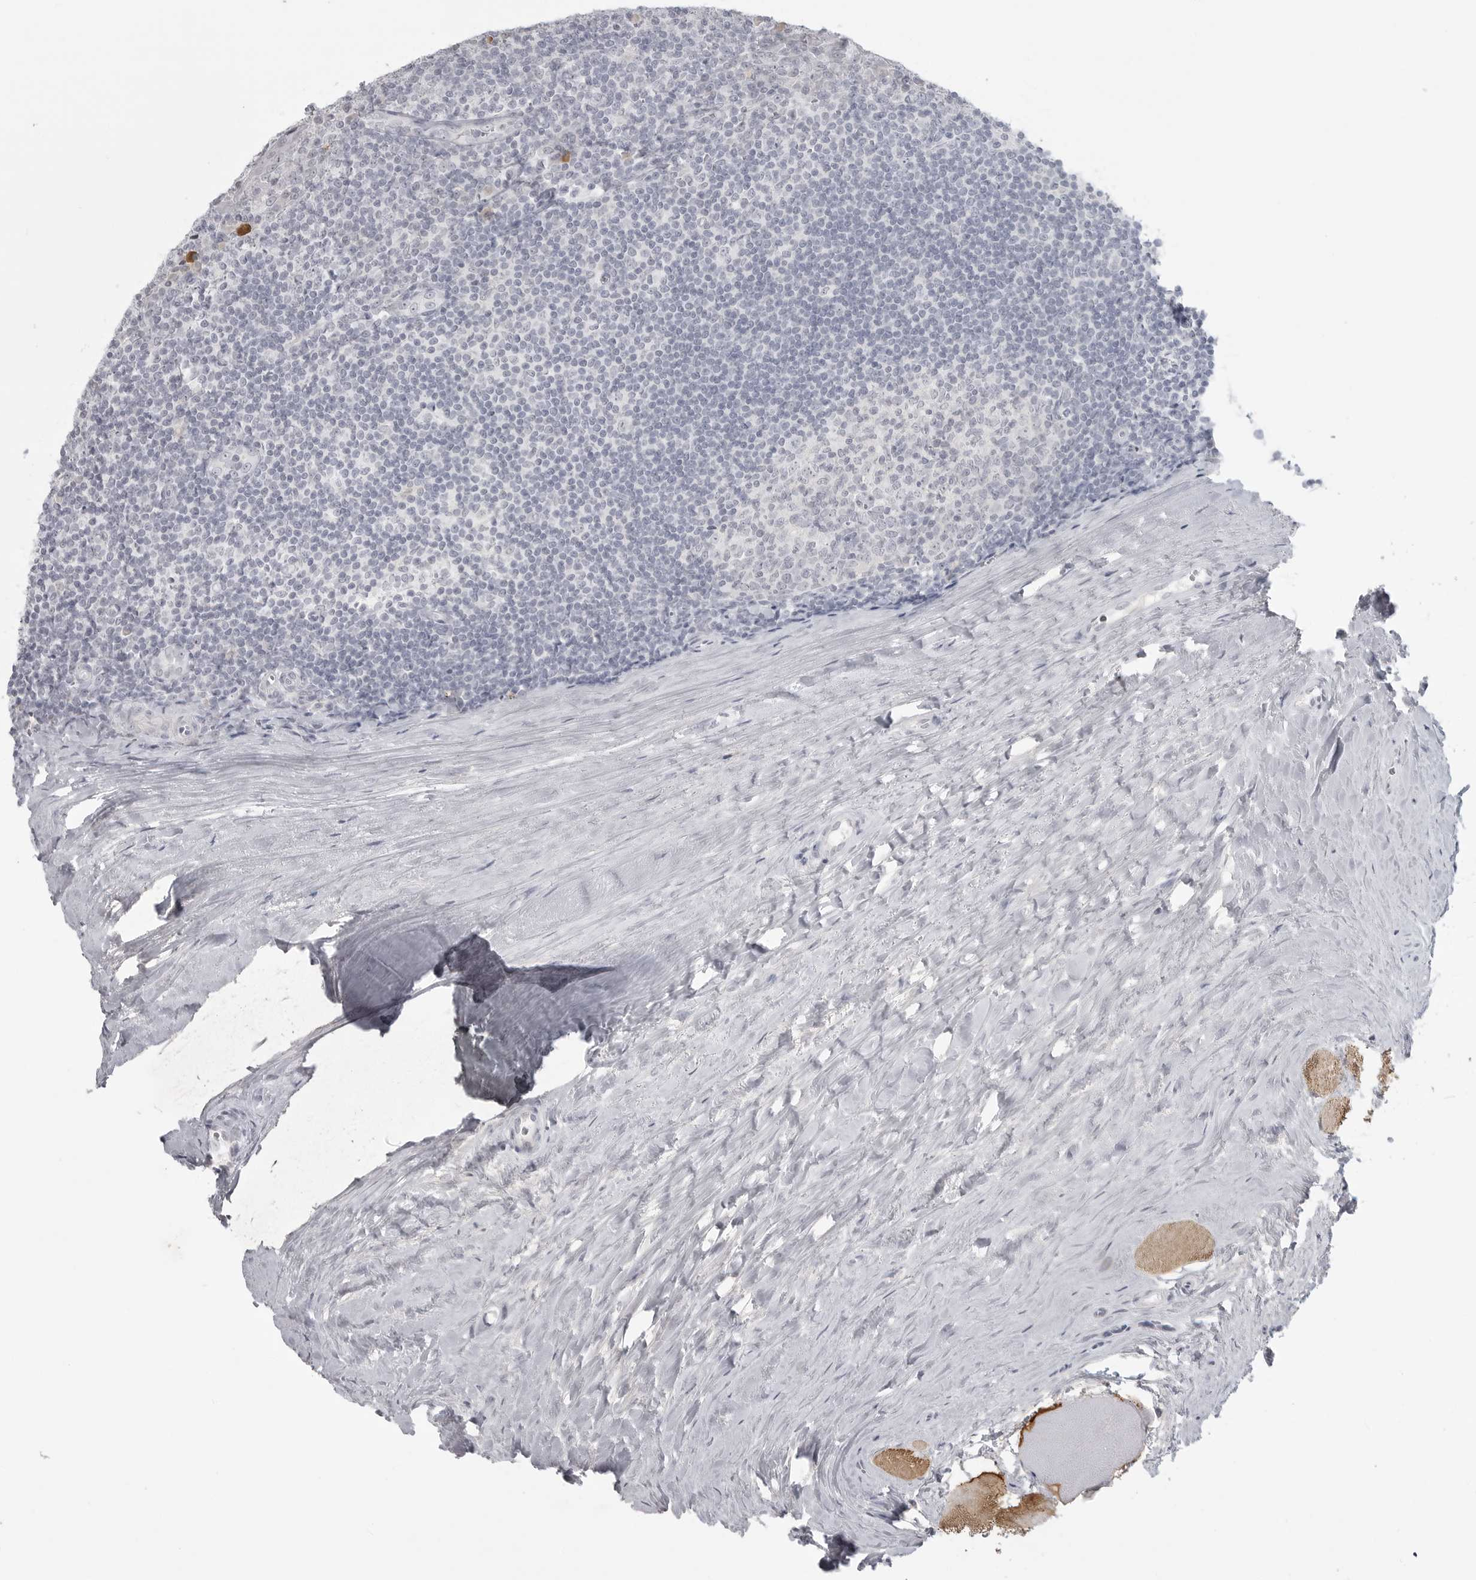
{"staining": {"intensity": "negative", "quantity": "none", "location": "none"}, "tissue": "tonsil", "cell_type": "Germinal center cells", "image_type": "normal", "snomed": [{"axis": "morphology", "description": "Normal tissue, NOS"}, {"axis": "topography", "description": "Tonsil"}], "caption": "IHC image of unremarkable human tonsil stained for a protein (brown), which exhibits no expression in germinal center cells.", "gene": "TCTN3", "patient": {"sex": "male", "age": 27}}